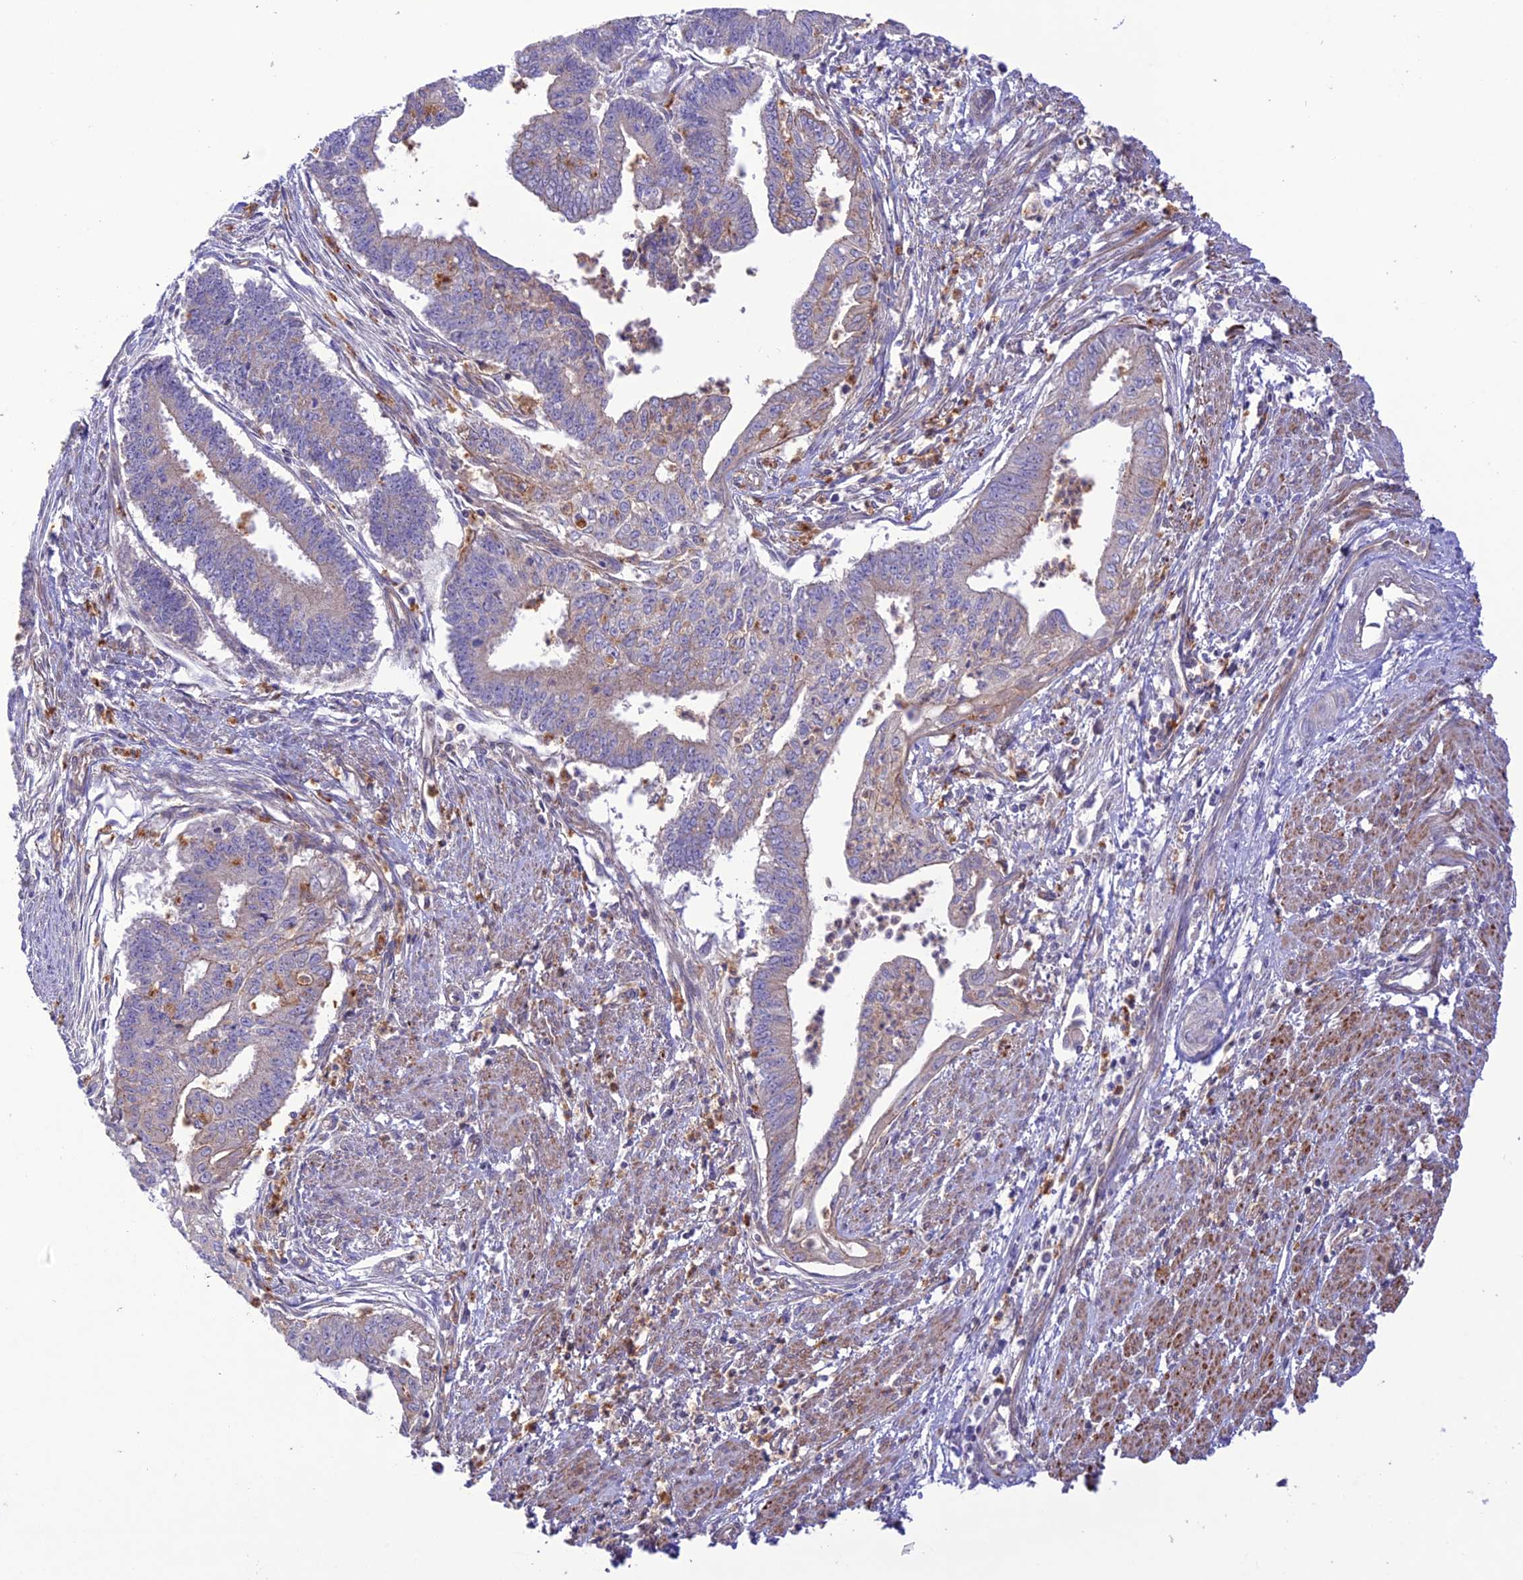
{"staining": {"intensity": "negative", "quantity": "none", "location": "none"}, "tissue": "endometrial cancer", "cell_type": "Tumor cells", "image_type": "cancer", "snomed": [{"axis": "morphology", "description": "Adenocarcinoma, NOS"}, {"axis": "topography", "description": "Endometrium"}], "caption": "The immunohistochemistry micrograph has no significant staining in tumor cells of endometrial cancer tissue.", "gene": "FCHSD1", "patient": {"sex": "female", "age": 73}}